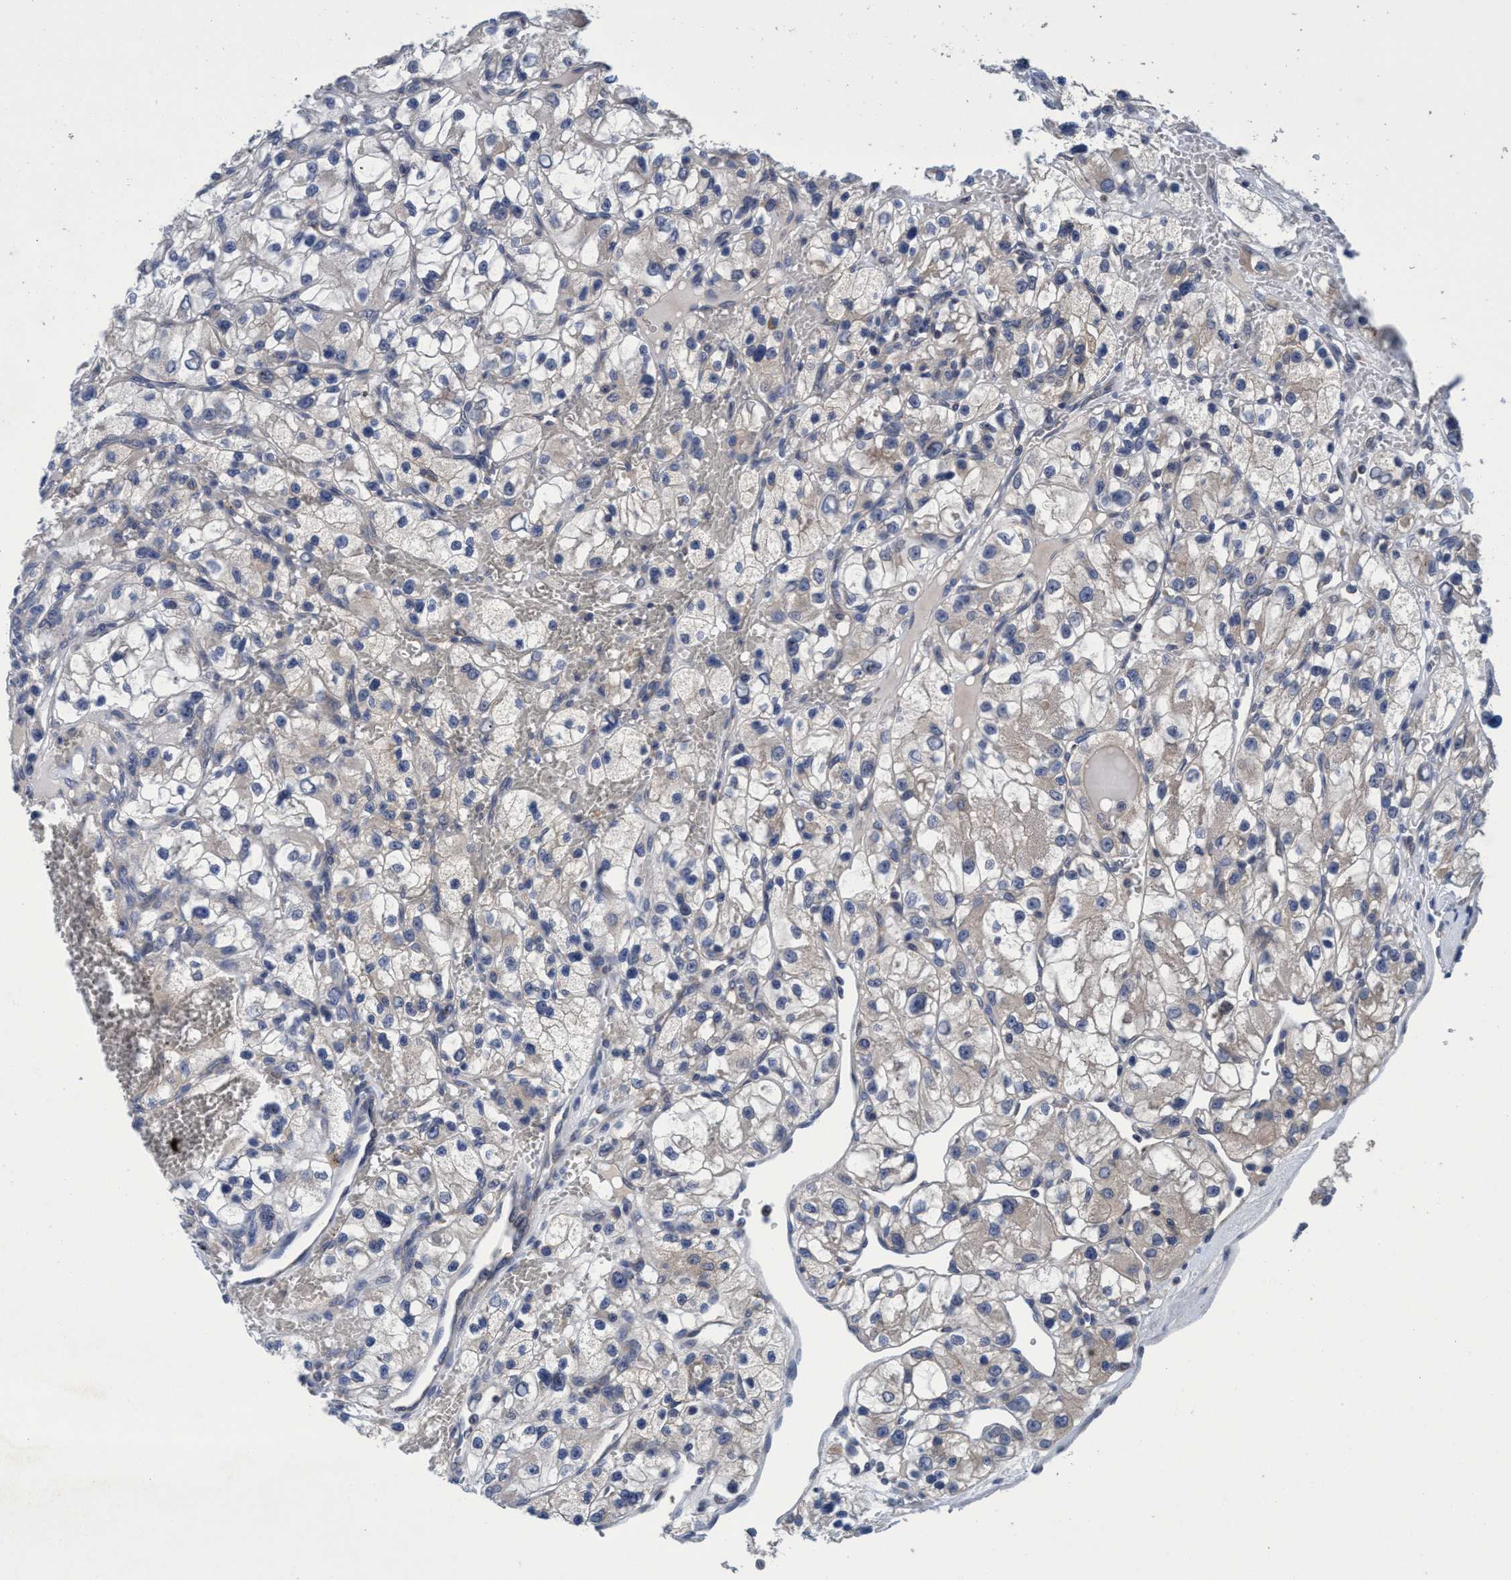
{"staining": {"intensity": "negative", "quantity": "none", "location": "none"}, "tissue": "renal cancer", "cell_type": "Tumor cells", "image_type": "cancer", "snomed": [{"axis": "morphology", "description": "Adenocarcinoma, NOS"}, {"axis": "topography", "description": "Kidney"}], "caption": "Tumor cells show no significant protein expression in adenocarcinoma (renal). Nuclei are stained in blue.", "gene": "CALCOCO2", "patient": {"sex": "female", "age": 57}}